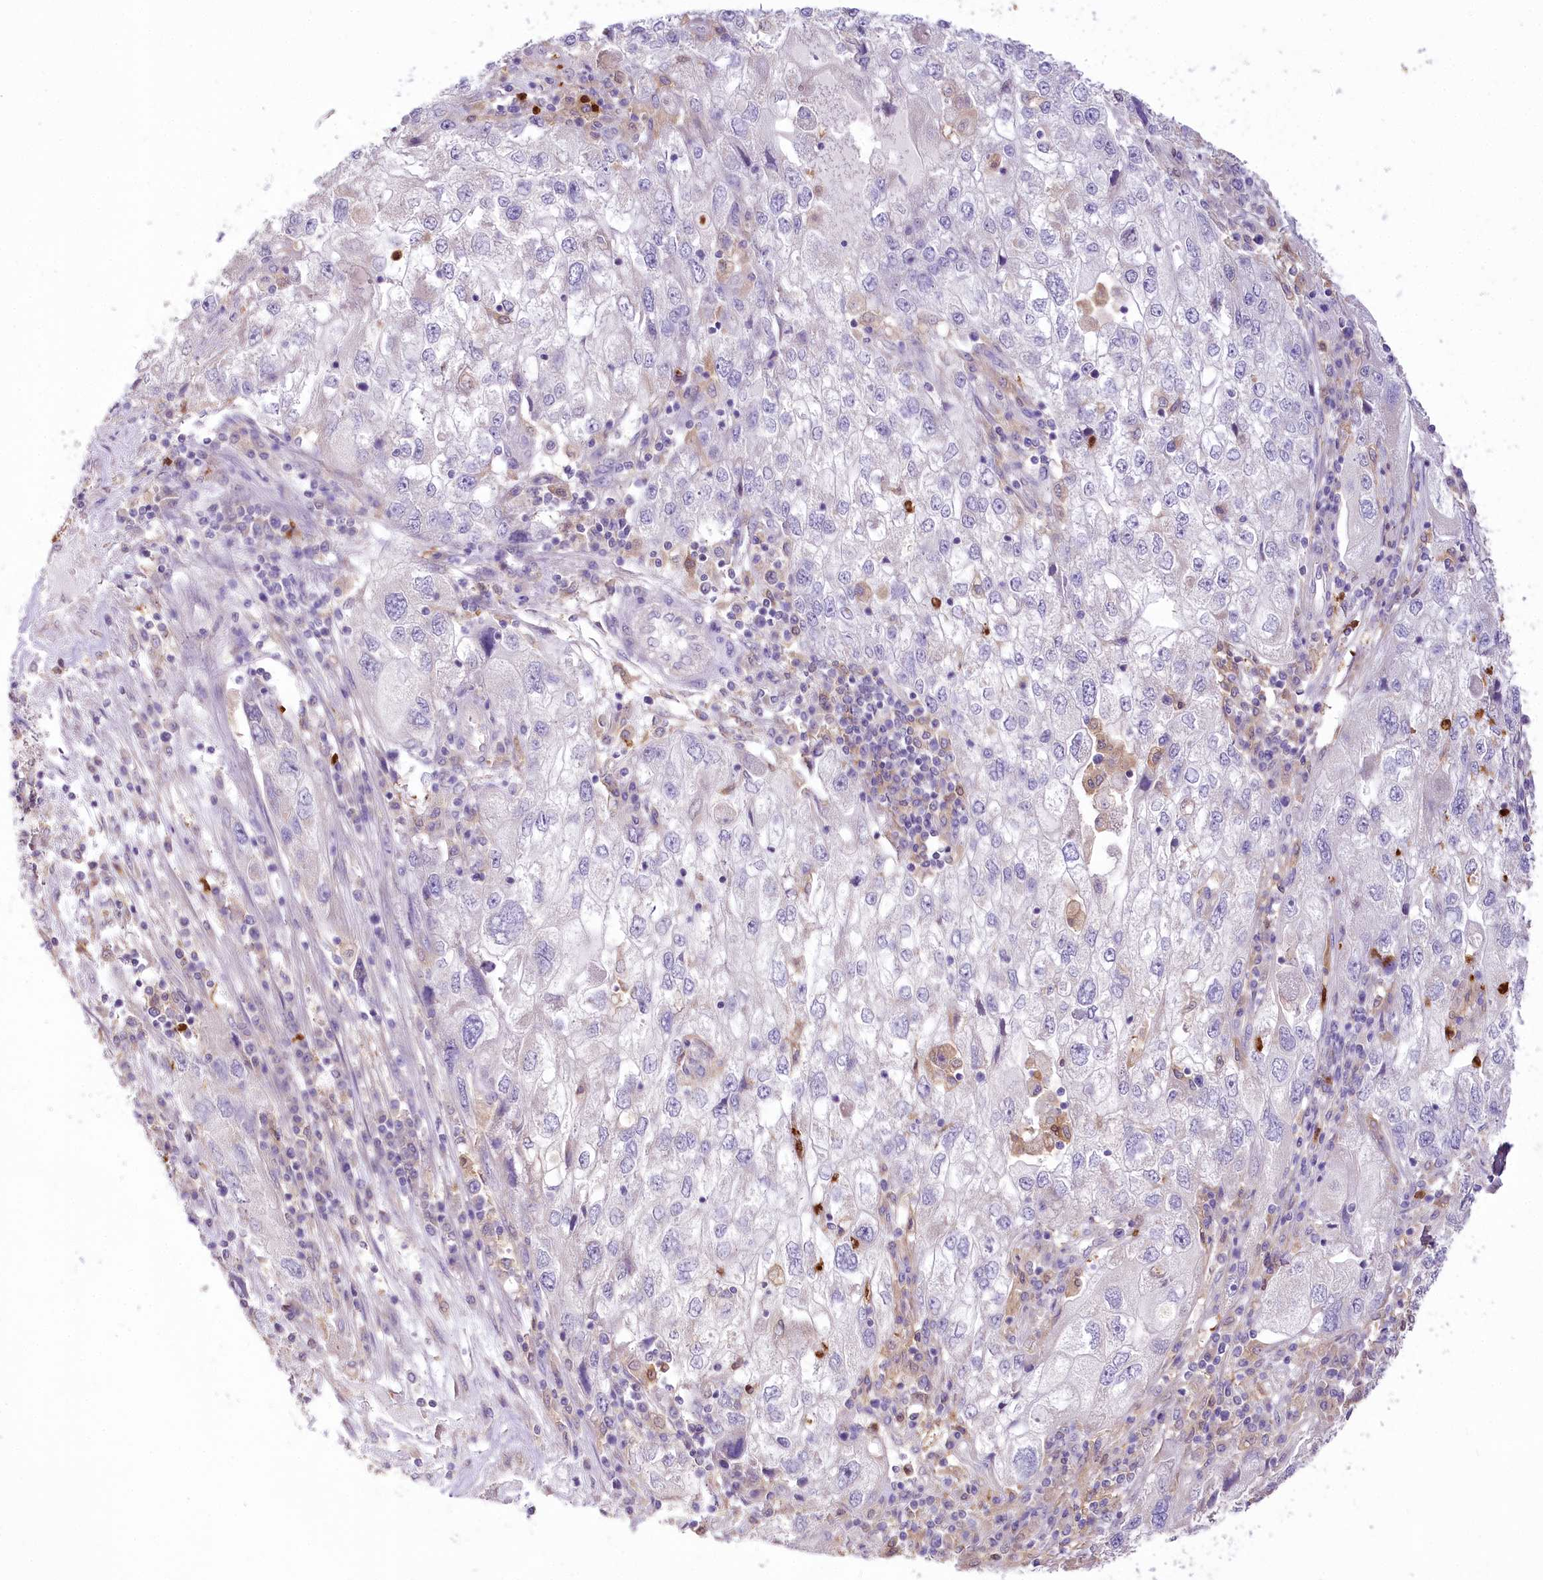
{"staining": {"intensity": "negative", "quantity": "none", "location": "none"}, "tissue": "endometrial cancer", "cell_type": "Tumor cells", "image_type": "cancer", "snomed": [{"axis": "morphology", "description": "Adenocarcinoma, NOS"}, {"axis": "topography", "description": "Endometrium"}], "caption": "This is a histopathology image of immunohistochemistry staining of adenocarcinoma (endometrial), which shows no expression in tumor cells.", "gene": "DPYD", "patient": {"sex": "female", "age": 49}}